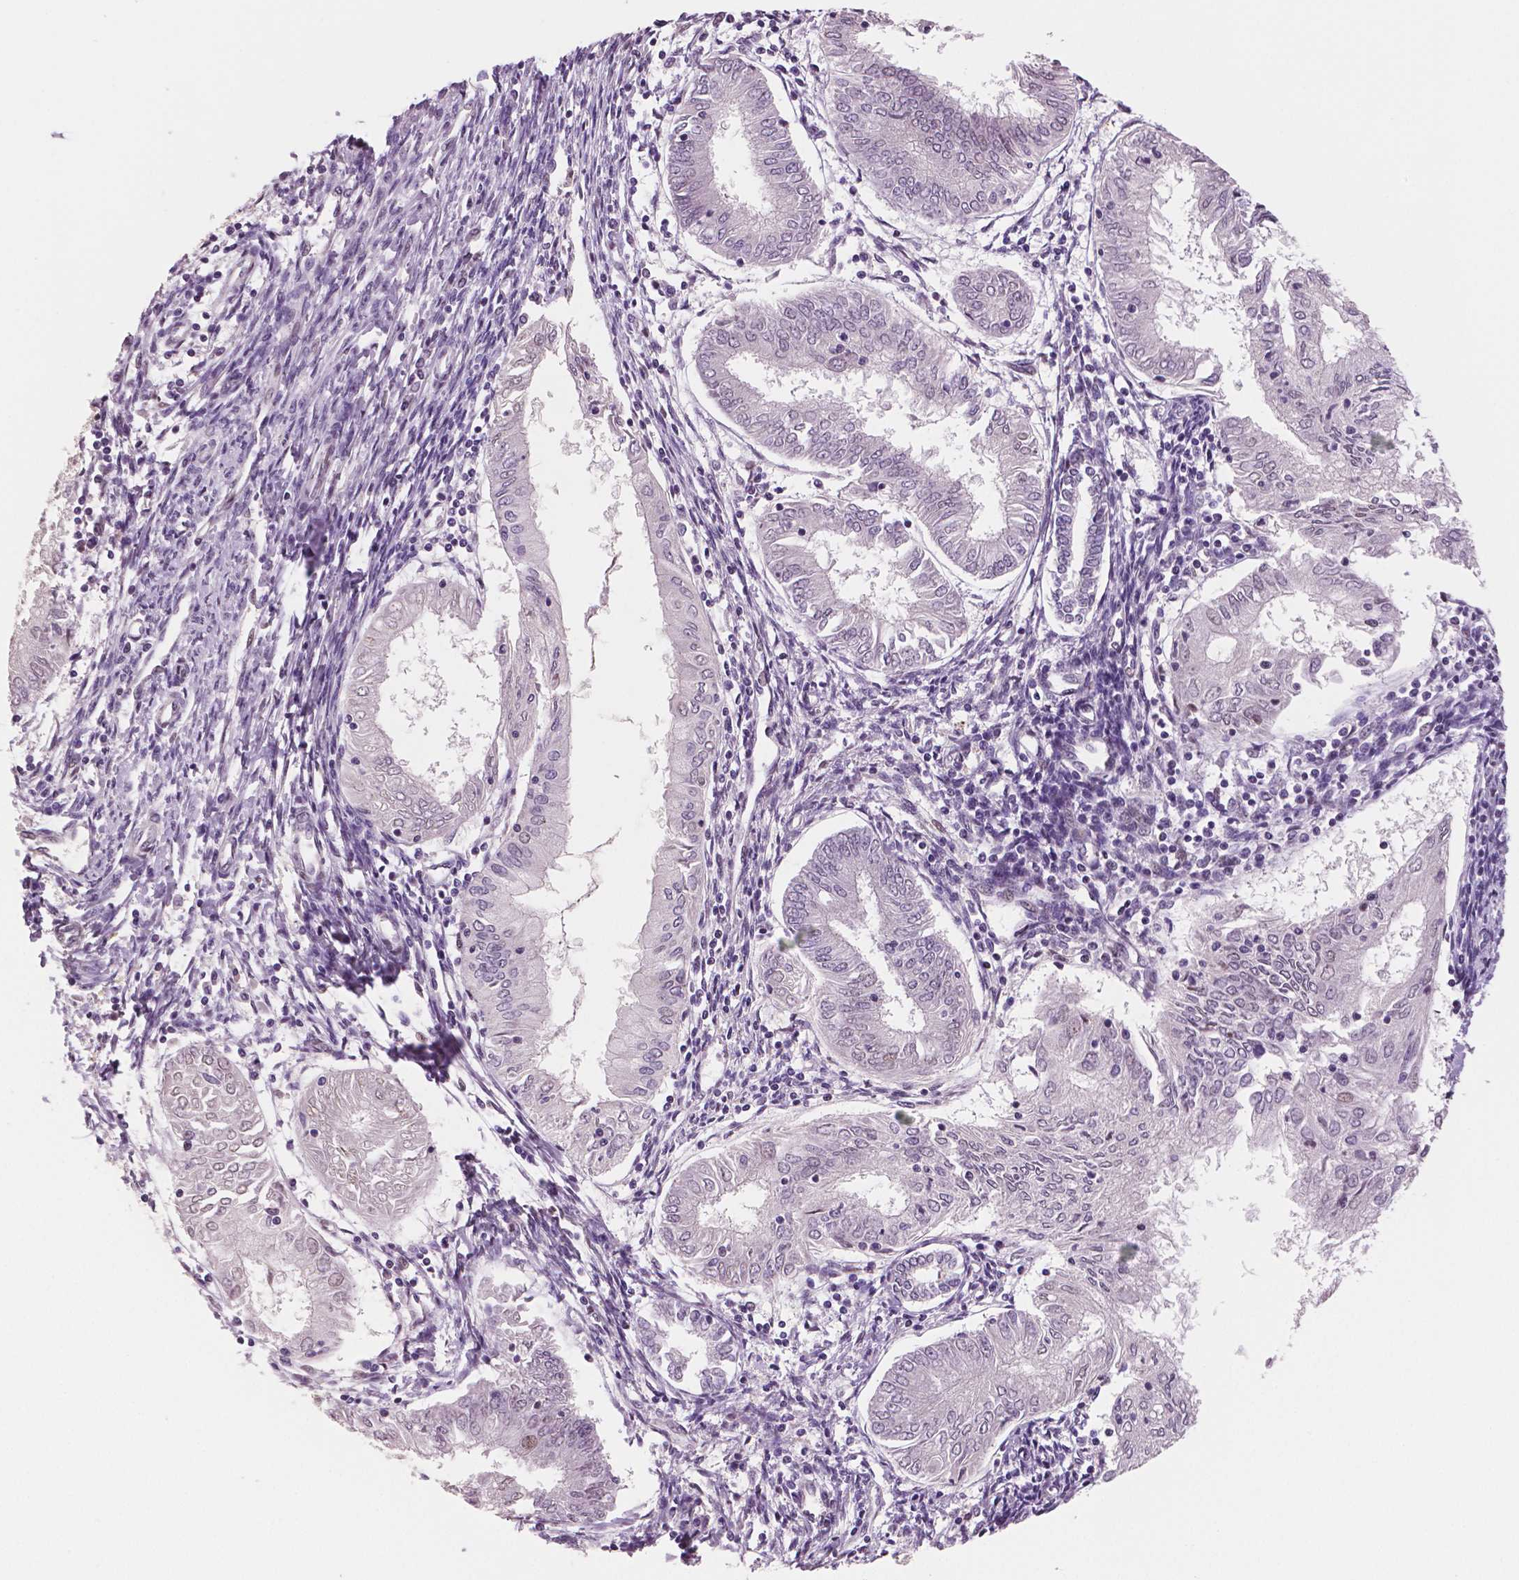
{"staining": {"intensity": "negative", "quantity": "none", "location": "none"}, "tissue": "endometrial cancer", "cell_type": "Tumor cells", "image_type": "cancer", "snomed": [{"axis": "morphology", "description": "Adenocarcinoma, NOS"}, {"axis": "topography", "description": "Endometrium"}], "caption": "Tumor cells are negative for protein expression in human endometrial adenocarcinoma. (Brightfield microscopy of DAB (3,3'-diaminobenzidine) IHC at high magnification).", "gene": "STAT3", "patient": {"sex": "female", "age": 68}}